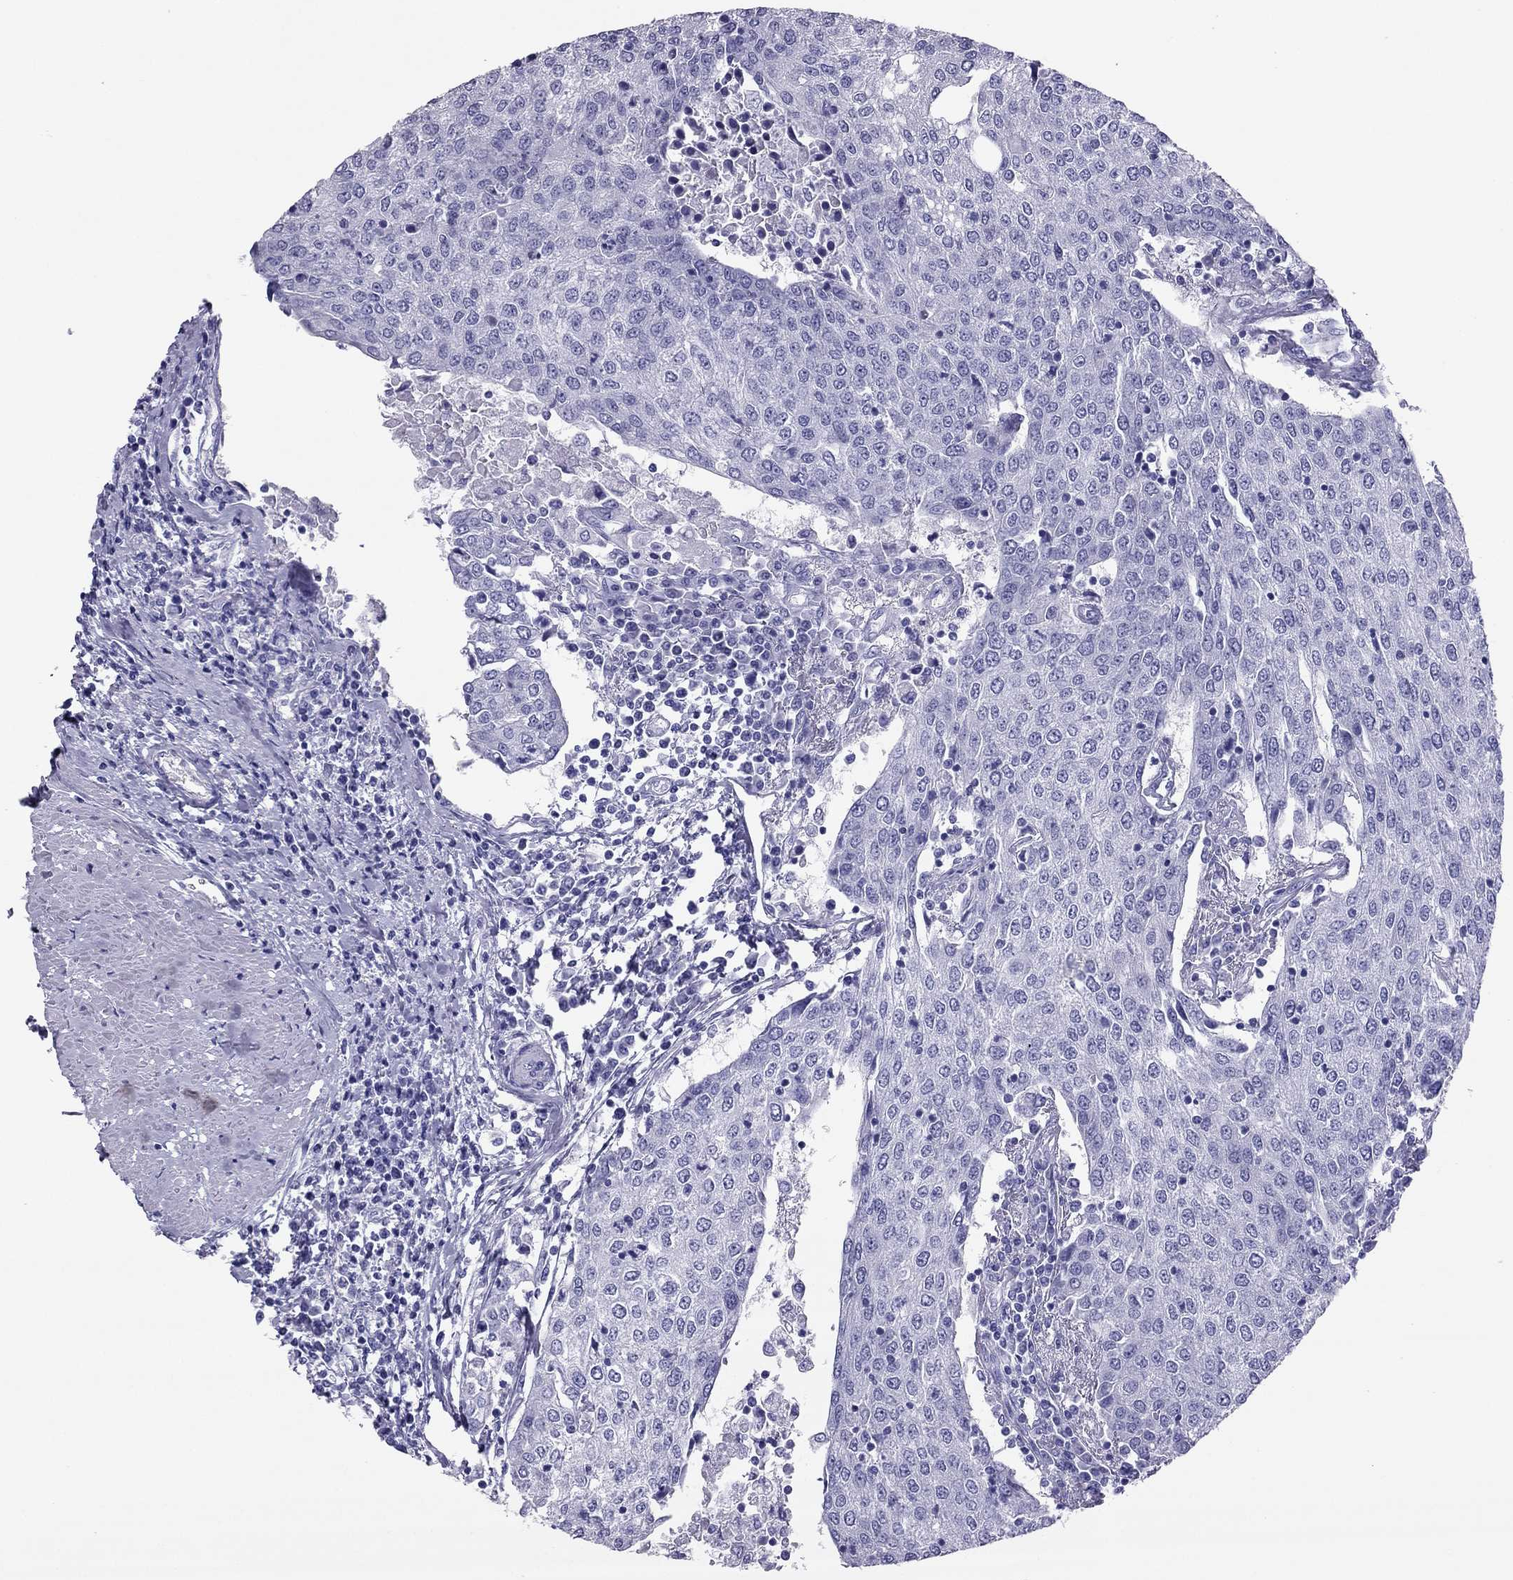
{"staining": {"intensity": "negative", "quantity": "none", "location": "none"}, "tissue": "urothelial cancer", "cell_type": "Tumor cells", "image_type": "cancer", "snomed": [{"axis": "morphology", "description": "Urothelial carcinoma, High grade"}, {"axis": "topography", "description": "Urinary bladder"}], "caption": "The IHC photomicrograph has no significant positivity in tumor cells of urothelial carcinoma (high-grade) tissue.", "gene": "PDE6A", "patient": {"sex": "female", "age": 85}}